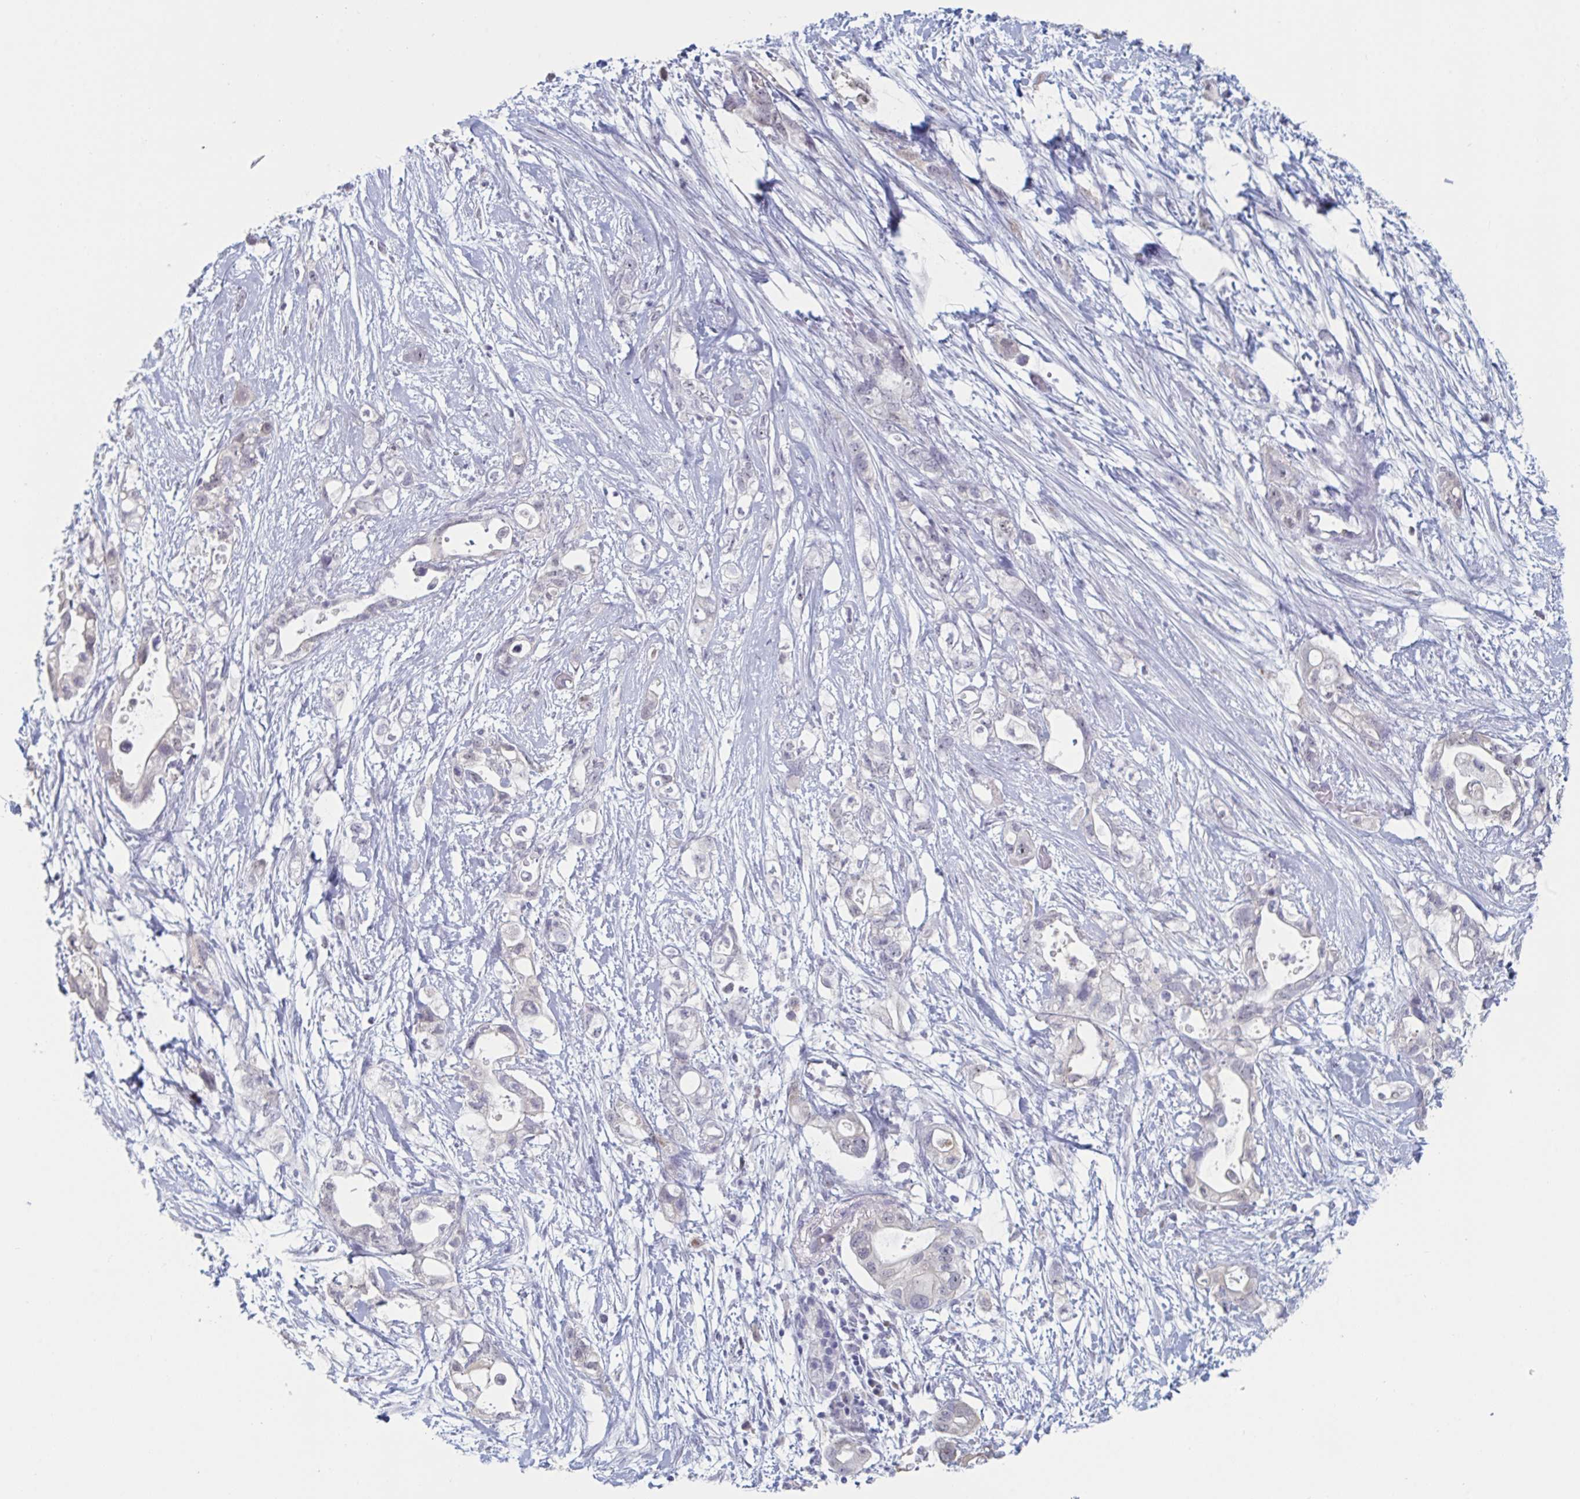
{"staining": {"intensity": "negative", "quantity": "none", "location": "none"}, "tissue": "pancreatic cancer", "cell_type": "Tumor cells", "image_type": "cancer", "snomed": [{"axis": "morphology", "description": "Adenocarcinoma, NOS"}, {"axis": "topography", "description": "Pancreas"}], "caption": "High magnification brightfield microscopy of pancreatic cancer stained with DAB (3,3'-diaminobenzidine) (brown) and counterstained with hematoxylin (blue): tumor cells show no significant positivity.", "gene": "FOXA1", "patient": {"sex": "female", "age": 72}}